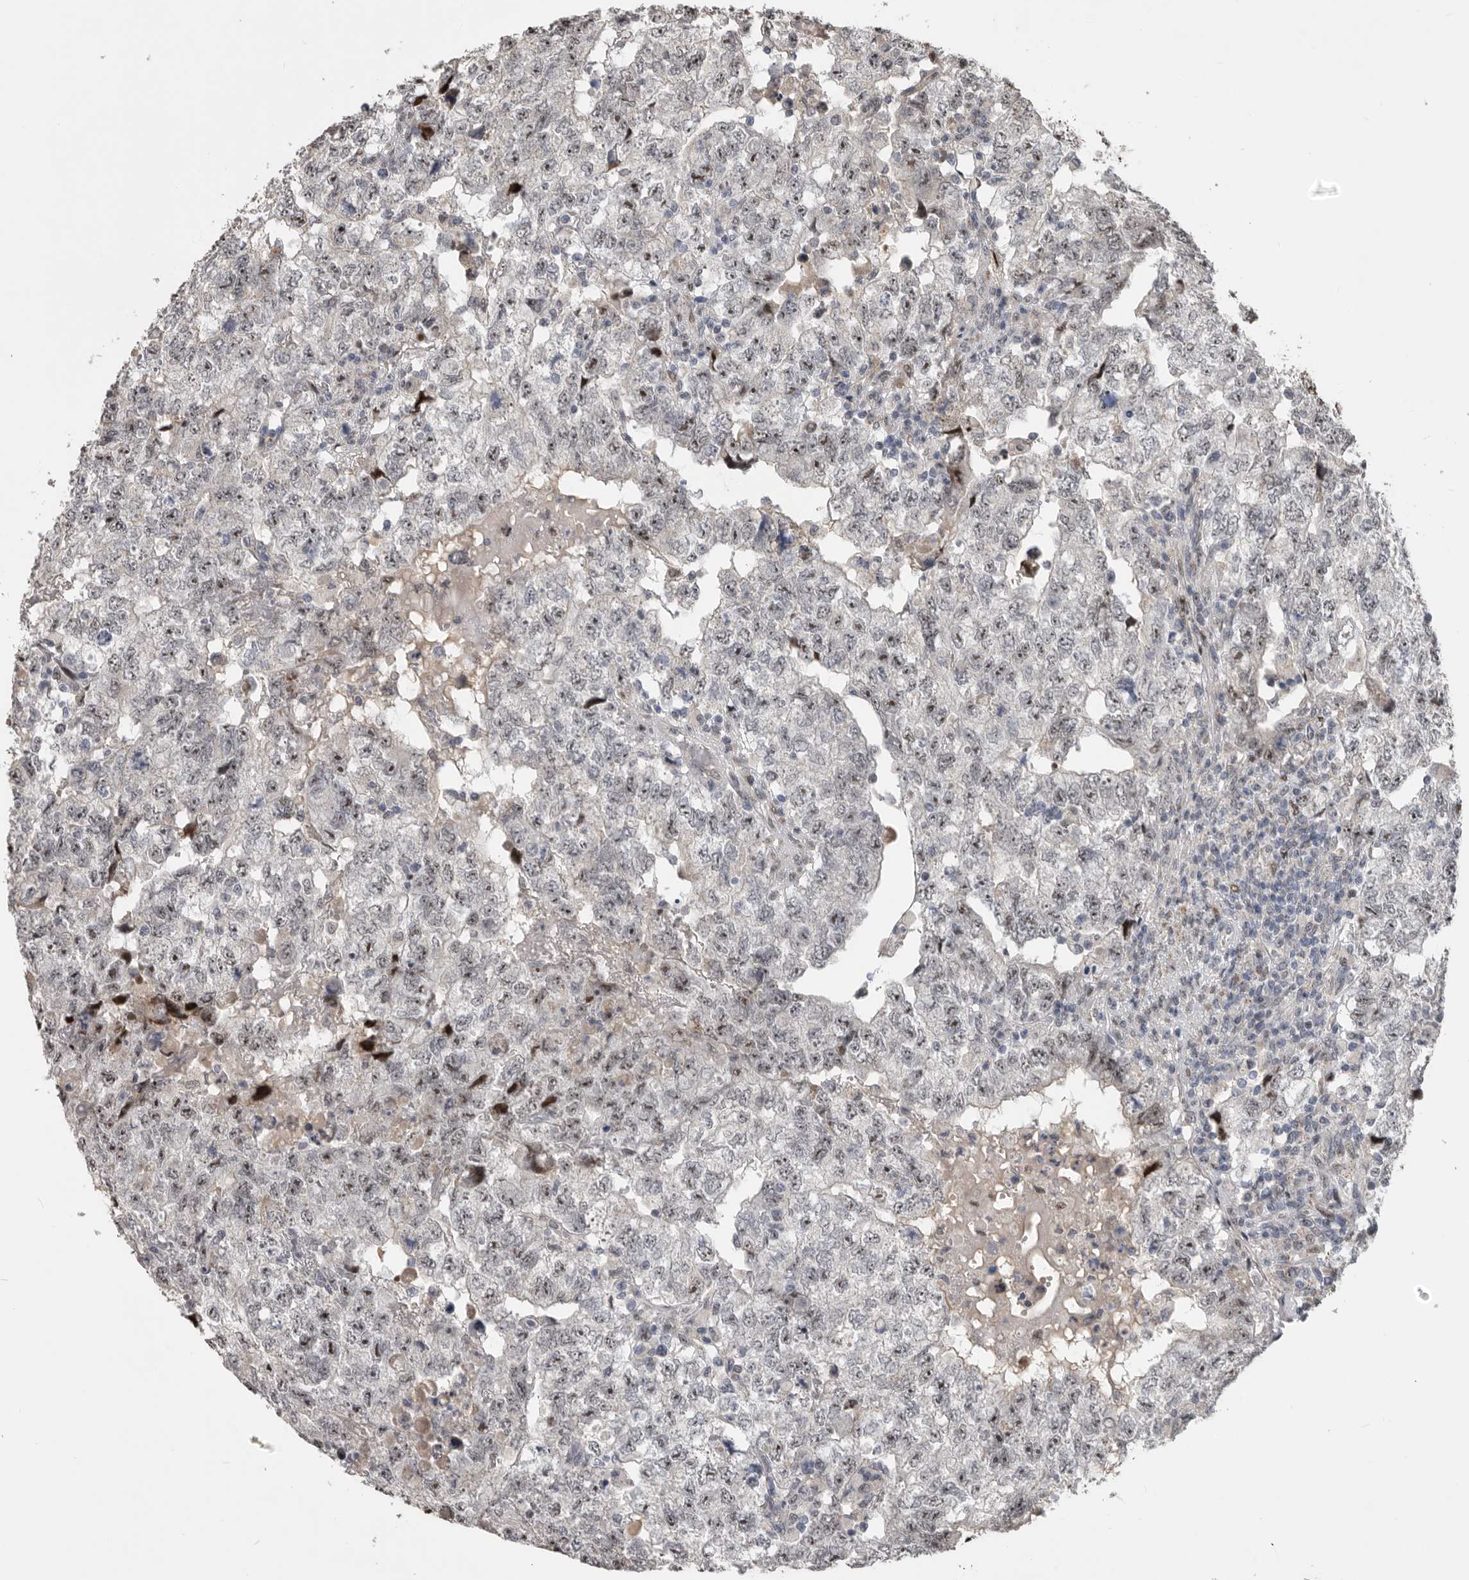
{"staining": {"intensity": "moderate", "quantity": "25%-75%", "location": "nuclear"}, "tissue": "testis cancer", "cell_type": "Tumor cells", "image_type": "cancer", "snomed": [{"axis": "morphology", "description": "Carcinoma, Embryonal, NOS"}, {"axis": "topography", "description": "Testis"}], "caption": "Brown immunohistochemical staining in embryonal carcinoma (testis) shows moderate nuclear staining in about 25%-75% of tumor cells.", "gene": "PCMTD1", "patient": {"sex": "male", "age": 36}}